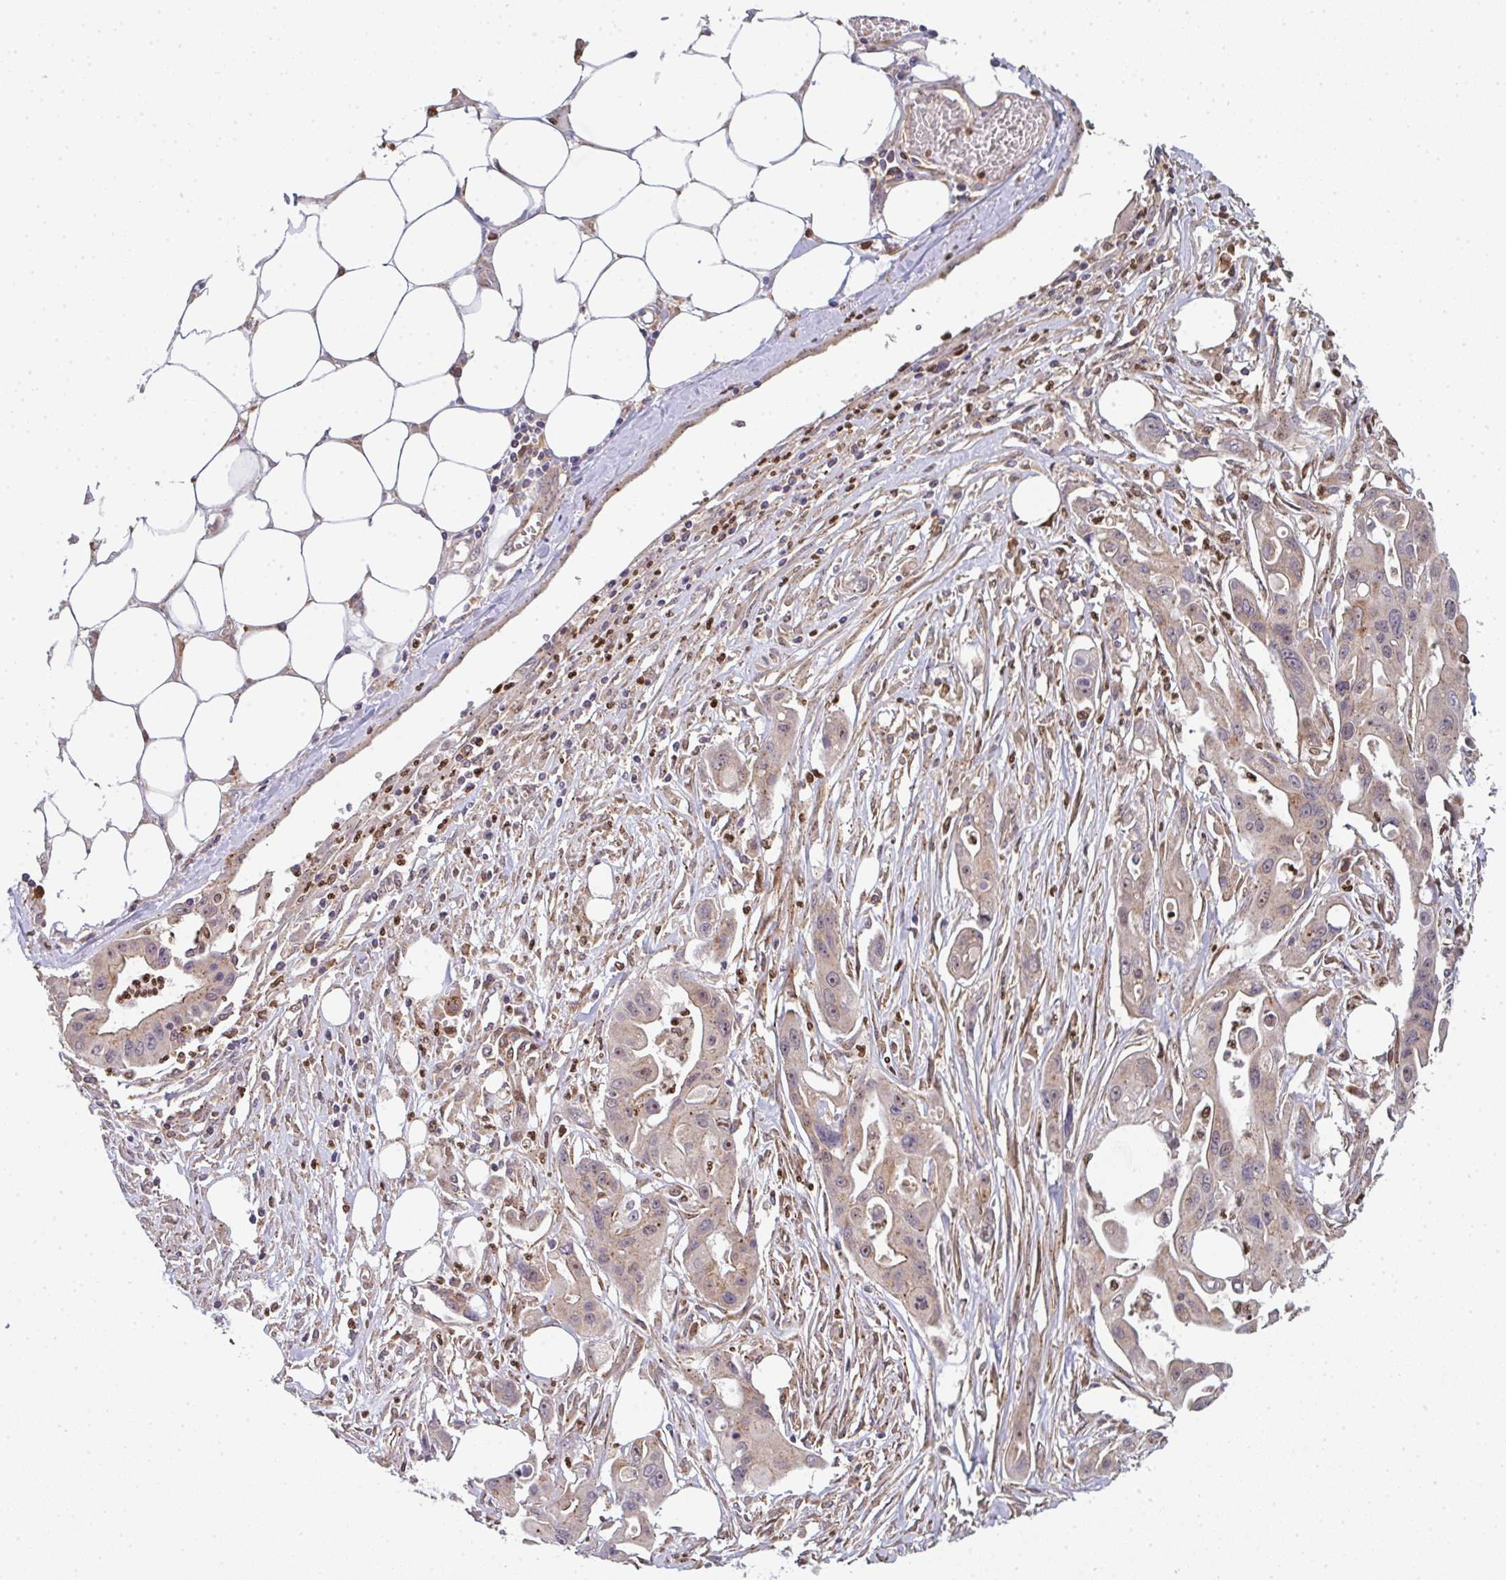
{"staining": {"intensity": "moderate", "quantity": "<25%", "location": "cytoplasmic/membranous,nuclear"}, "tissue": "ovarian cancer", "cell_type": "Tumor cells", "image_type": "cancer", "snomed": [{"axis": "morphology", "description": "Cystadenocarcinoma, mucinous, NOS"}, {"axis": "topography", "description": "Ovary"}], "caption": "IHC image of neoplastic tissue: human ovarian cancer (mucinous cystadenocarcinoma) stained using IHC demonstrates low levels of moderate protein expression localized specifically in the cytoplasmic/membranous and nuclear of tumor cells, appearing as a cytoplasmic/membranous and nuclear brown color.", "gene": "SIMC1", "patient": {"sex": "female", "age": 70}}